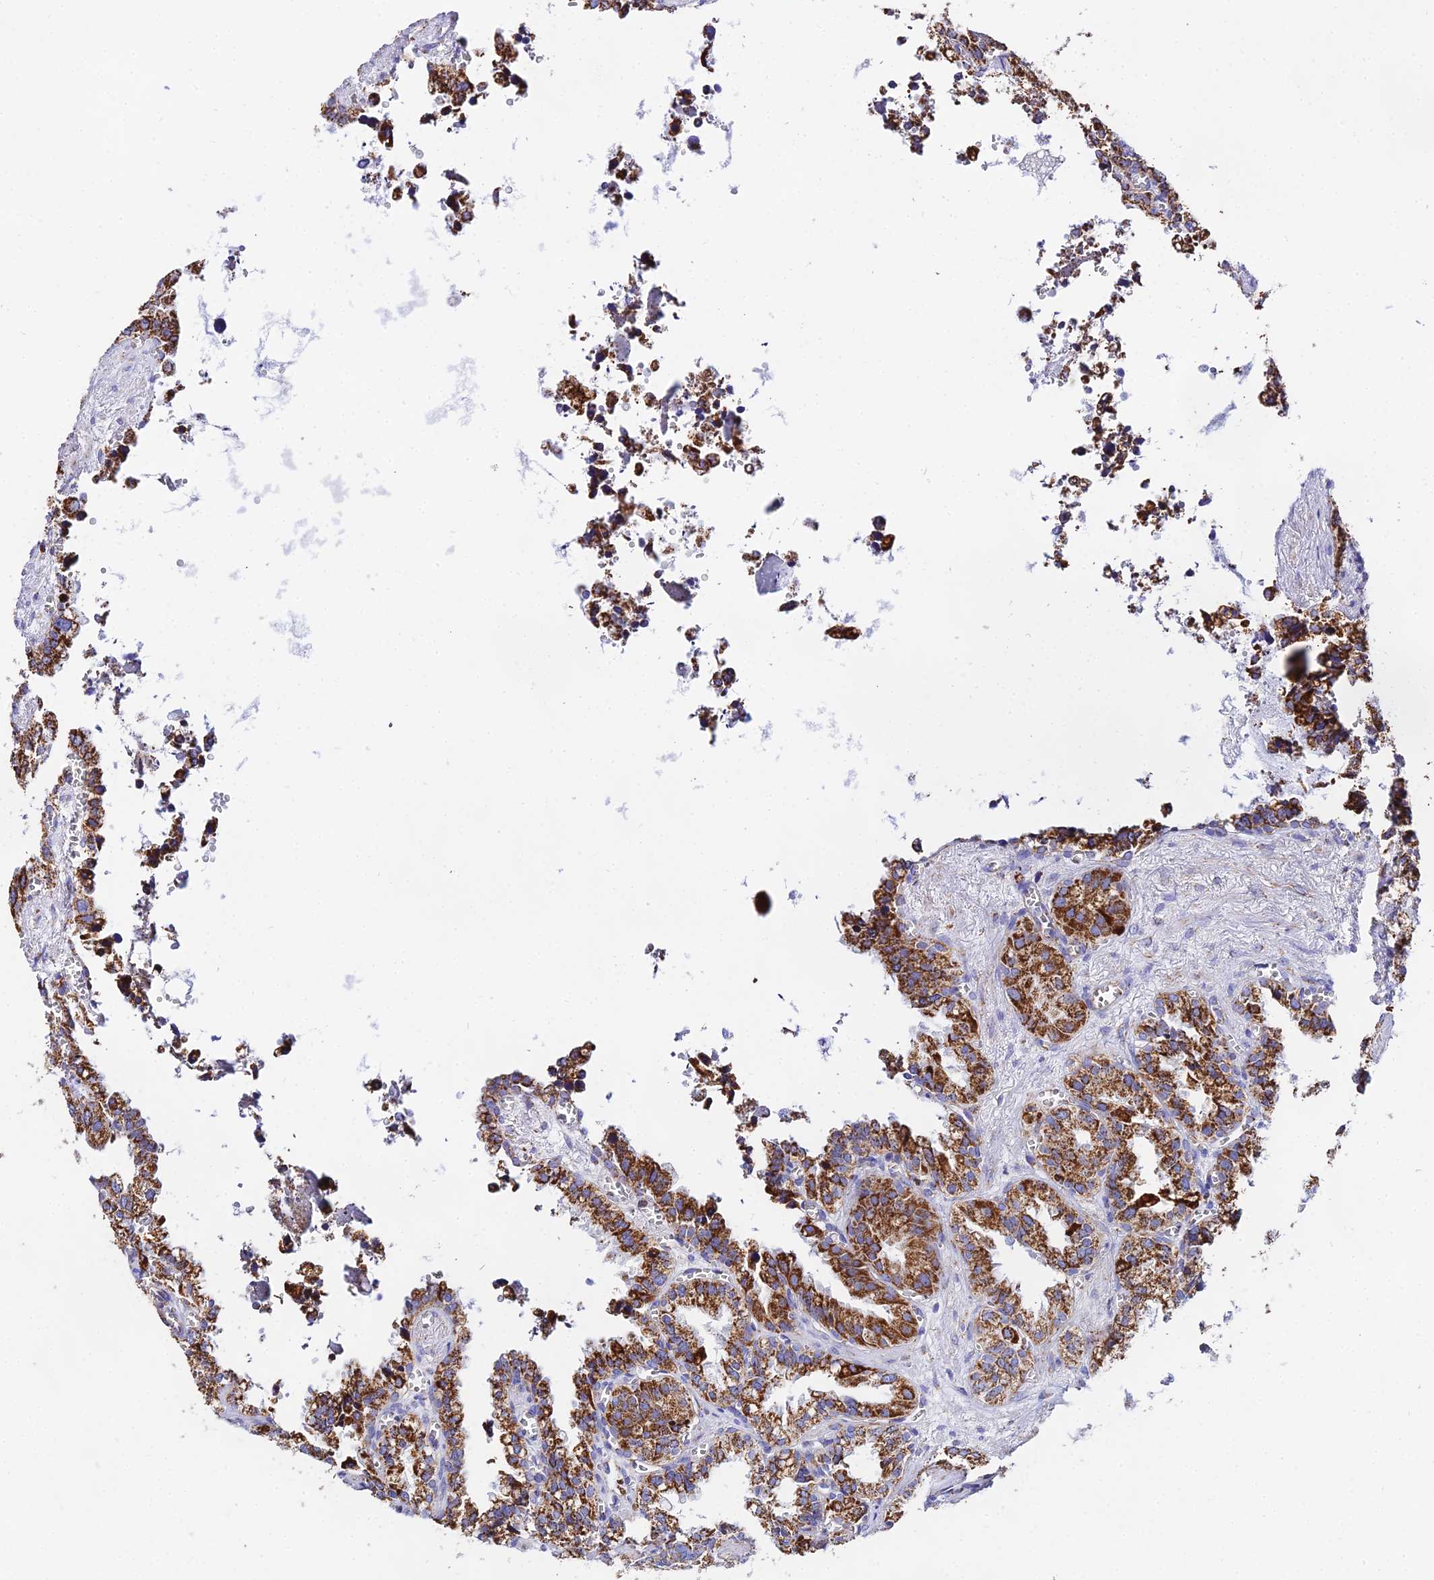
{"staining": {"intensity": "strong", "quantity": ">75%", "location": "cytoplasmic/membranous"}, "tissue": "seminal vesicle", "cell_type": "Glandular cells", "image_type": "normal", "snomed": [{"axis": "morphology", "description": "Normal tissue, NOS"}, {"axis": "topography", "description": "Prostate"}, {"axis": "topography", "description": "Seminal veicle"}], "caption": "Brown immunohistochemical staining in unremarkable human seminal vesicle displays strong cytoplasmic/membranous expression in about >75% of glandular cells.", "gene": "ATP5PD", "patient": {"sex": "male", "age": 51}}